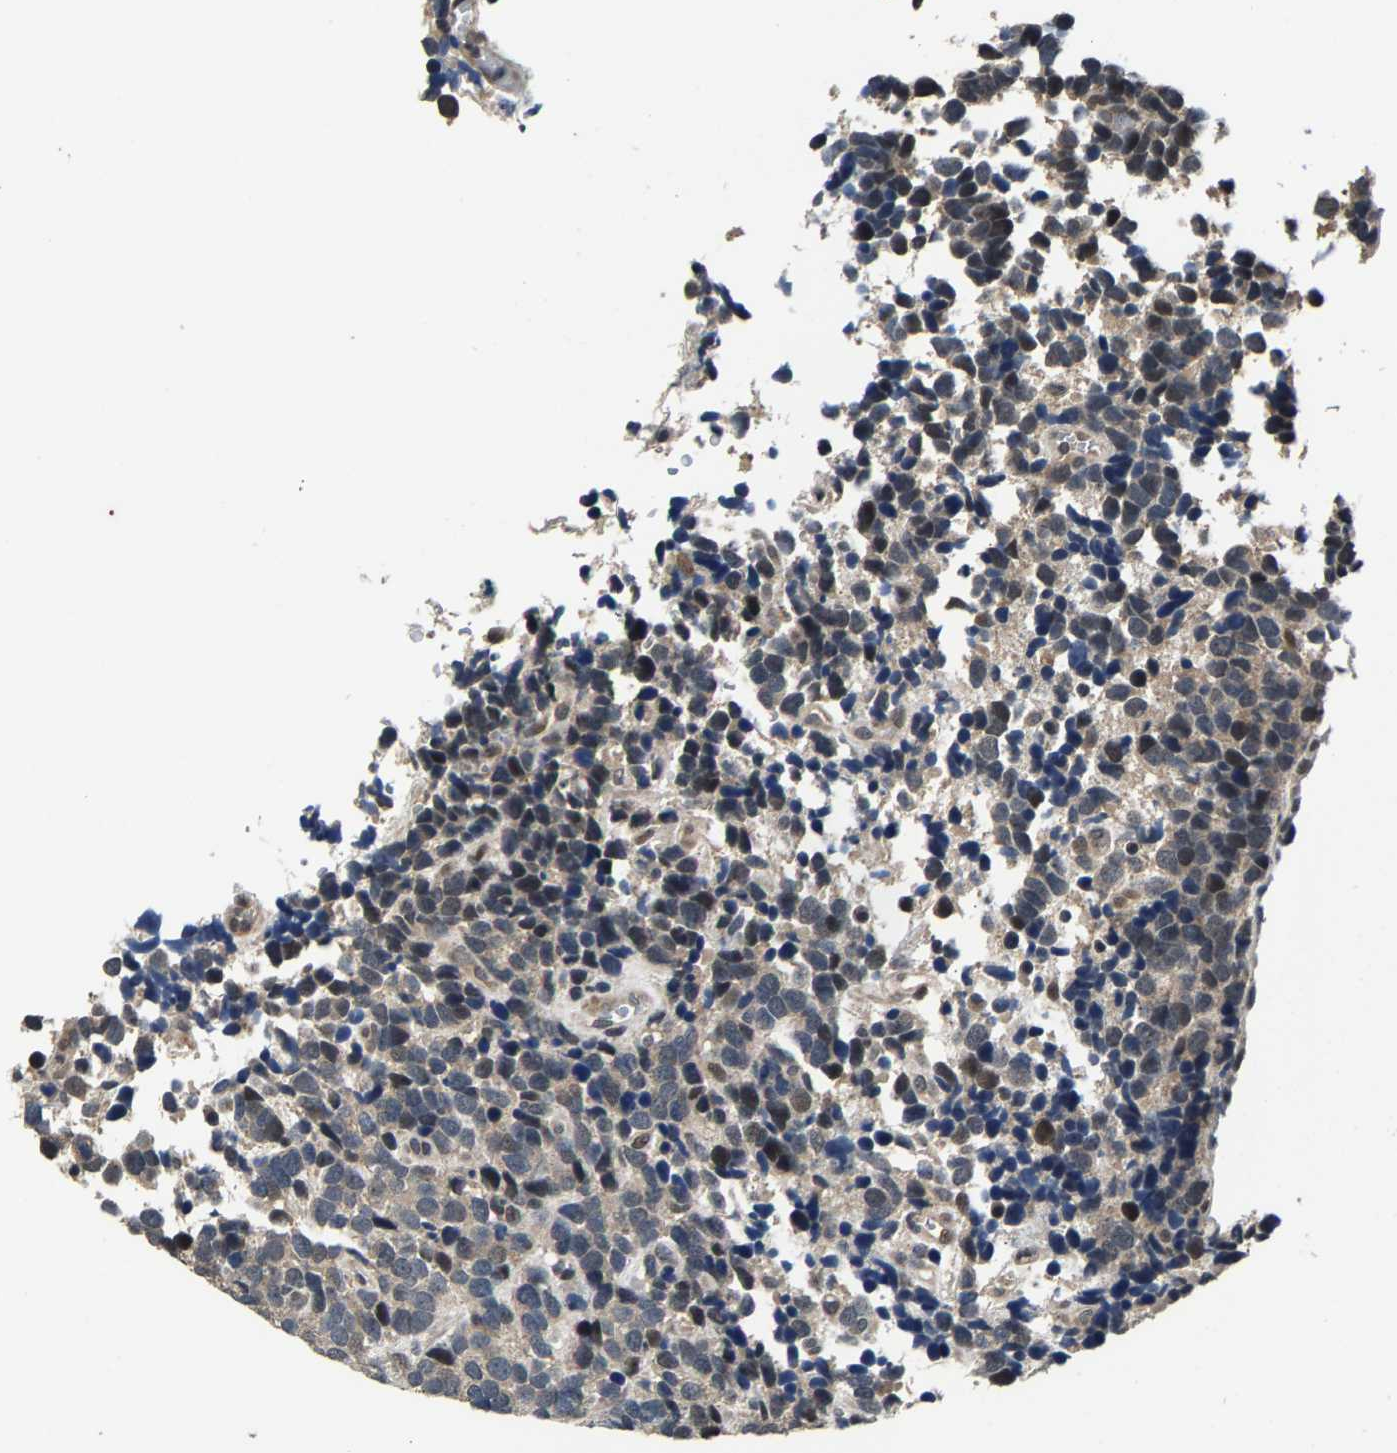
{"staining": {"intensity": "weak", "quantity": "25%-75%", "location": "cytoplasmic/membranous,nuclear"}, "tissue": "urothelial cancer", "cell_type": "Tumor cells", "image_type": "cancer", "snomed": [{"axis": "morphology", "description": "Urothelial carcinoma, High grade"}, {"axis": "topography", "description": "Urinary bladder"}], "caption": "There is low levels of weak cytoplasmic/membranous and nuclear positivity in tumor cells of urothelial cancer, as demonstrated by immunohistochemical staining (brown color).", "gene": "RBM33", "patient": {"sex": "female", "age": 82}}